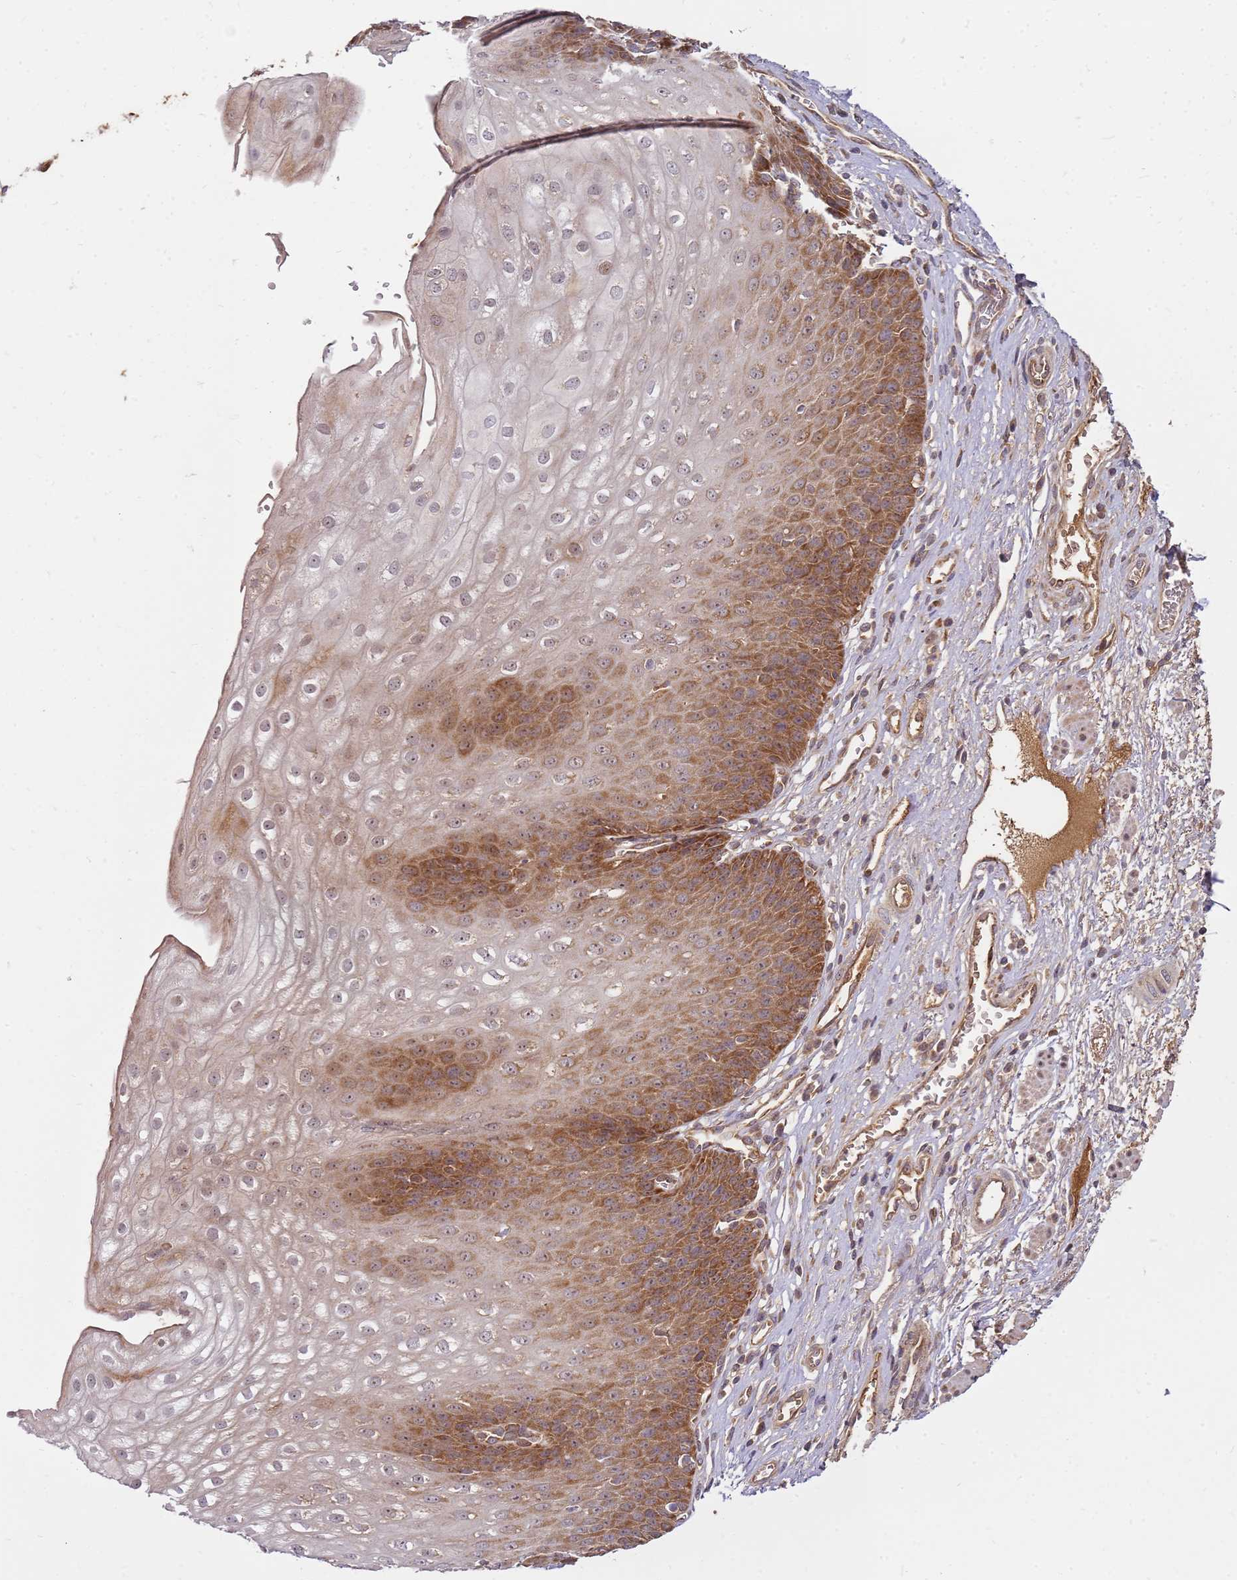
{"staining": {"intensity": "strong", "quantity": "25%-75%", "location": "cytoplasmic/membranous"}, "tissue": "esophagus", "cell_type": "Squamous epithelial cells", "image_type": "normal", "snomed": [{"axis": "morphology", "description": "Normal tissue, NOS"}, {"axis": "topography", "description": "Esophagus"}], "caption": "Immunohistochemistry (IHC) of benign human esophagus demonstrates high levels of strong cytoplasmic/membranous staining in approximately 25%-75% of squamous epithelial cells. Using DAB (3,3'-diaminobenzidine) (brown) and hematoxylin (blue) stains, captured at high magnification using brightfield microscopy.", "gene": "CCDC159", "patient": {"sex": "male", "age": 71}}